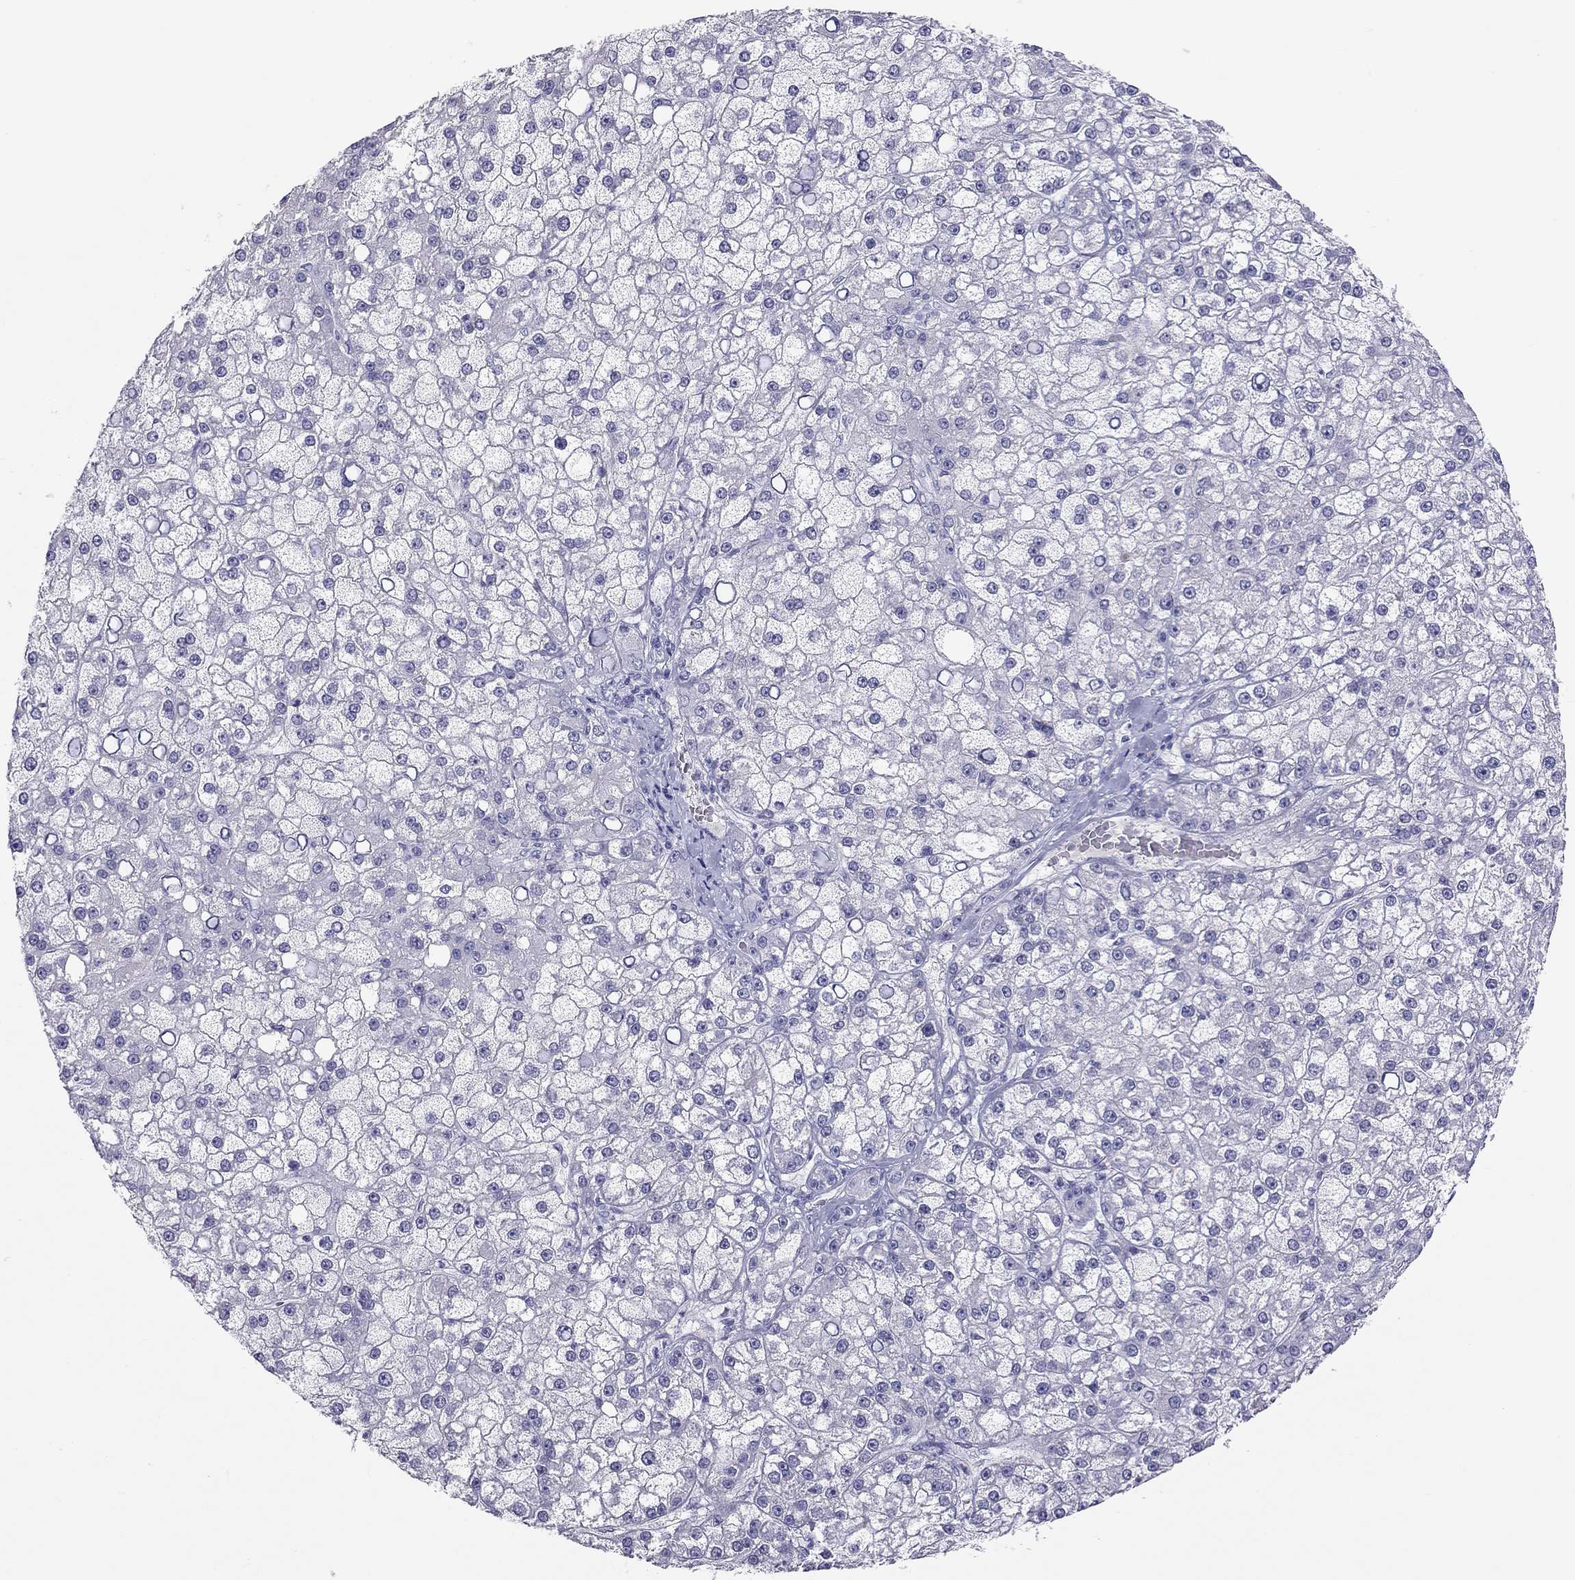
{"staining": {"intensity": "negative", "quantity": "none", "location": "none"}, "tissue": "liver cancer", "cell_type": "Tumor cells", "image_type": "cancer", "snomed": [{"axis": "morphology", "description": "Carcinoma, Hepatocellular, NOS"}, {"axis": "topography", "description": "Liver"}], "caption": "Liver hepatocellular carcinoma was stained to show a protein in brown. There is no significant expression in tumor cells.", "gene": "KLRG1", "patient": {"sex": "male", "age": 67}}